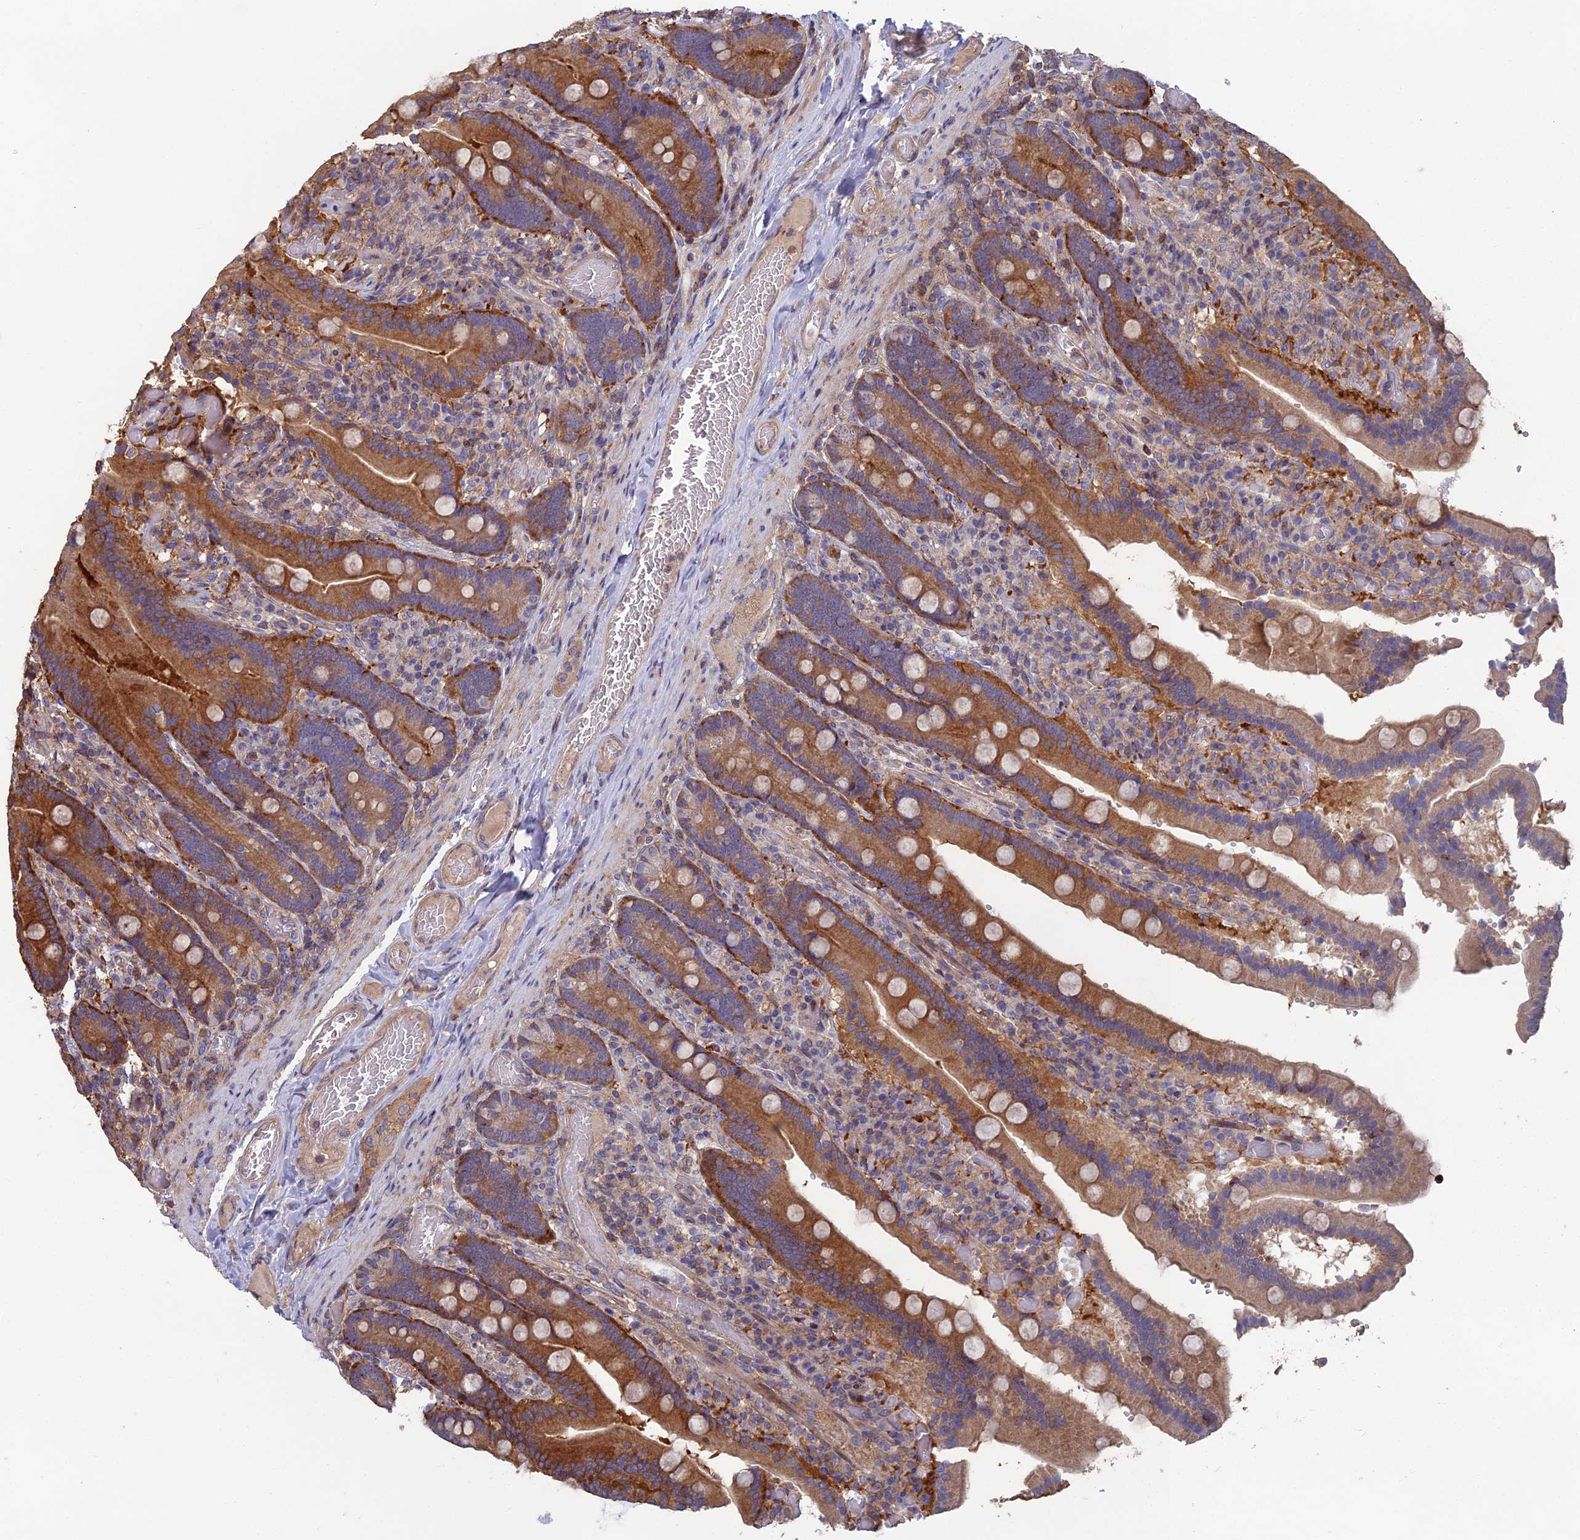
{"staining": {"intensity": "strong", "quantity": ">75%", "location": "cytoplasmic/membranous"}, "tissue": "duodenum", "cell_type": "Glandular cells", "image_type": "normal", "snomed": [{"axis": "morphology", "description": "Normal tissue, NOS"}, {"axis": "topography", "description": "Duodenum"}], "caption": "This image exhibits immunohistochemistry (IHC) staining of benign duodenum, with high strong cytoplasmic/membranous staining in about >75% of glandular cells.", "gene": "C15orf62", "patient": {"sex": "female", "age": 62}}